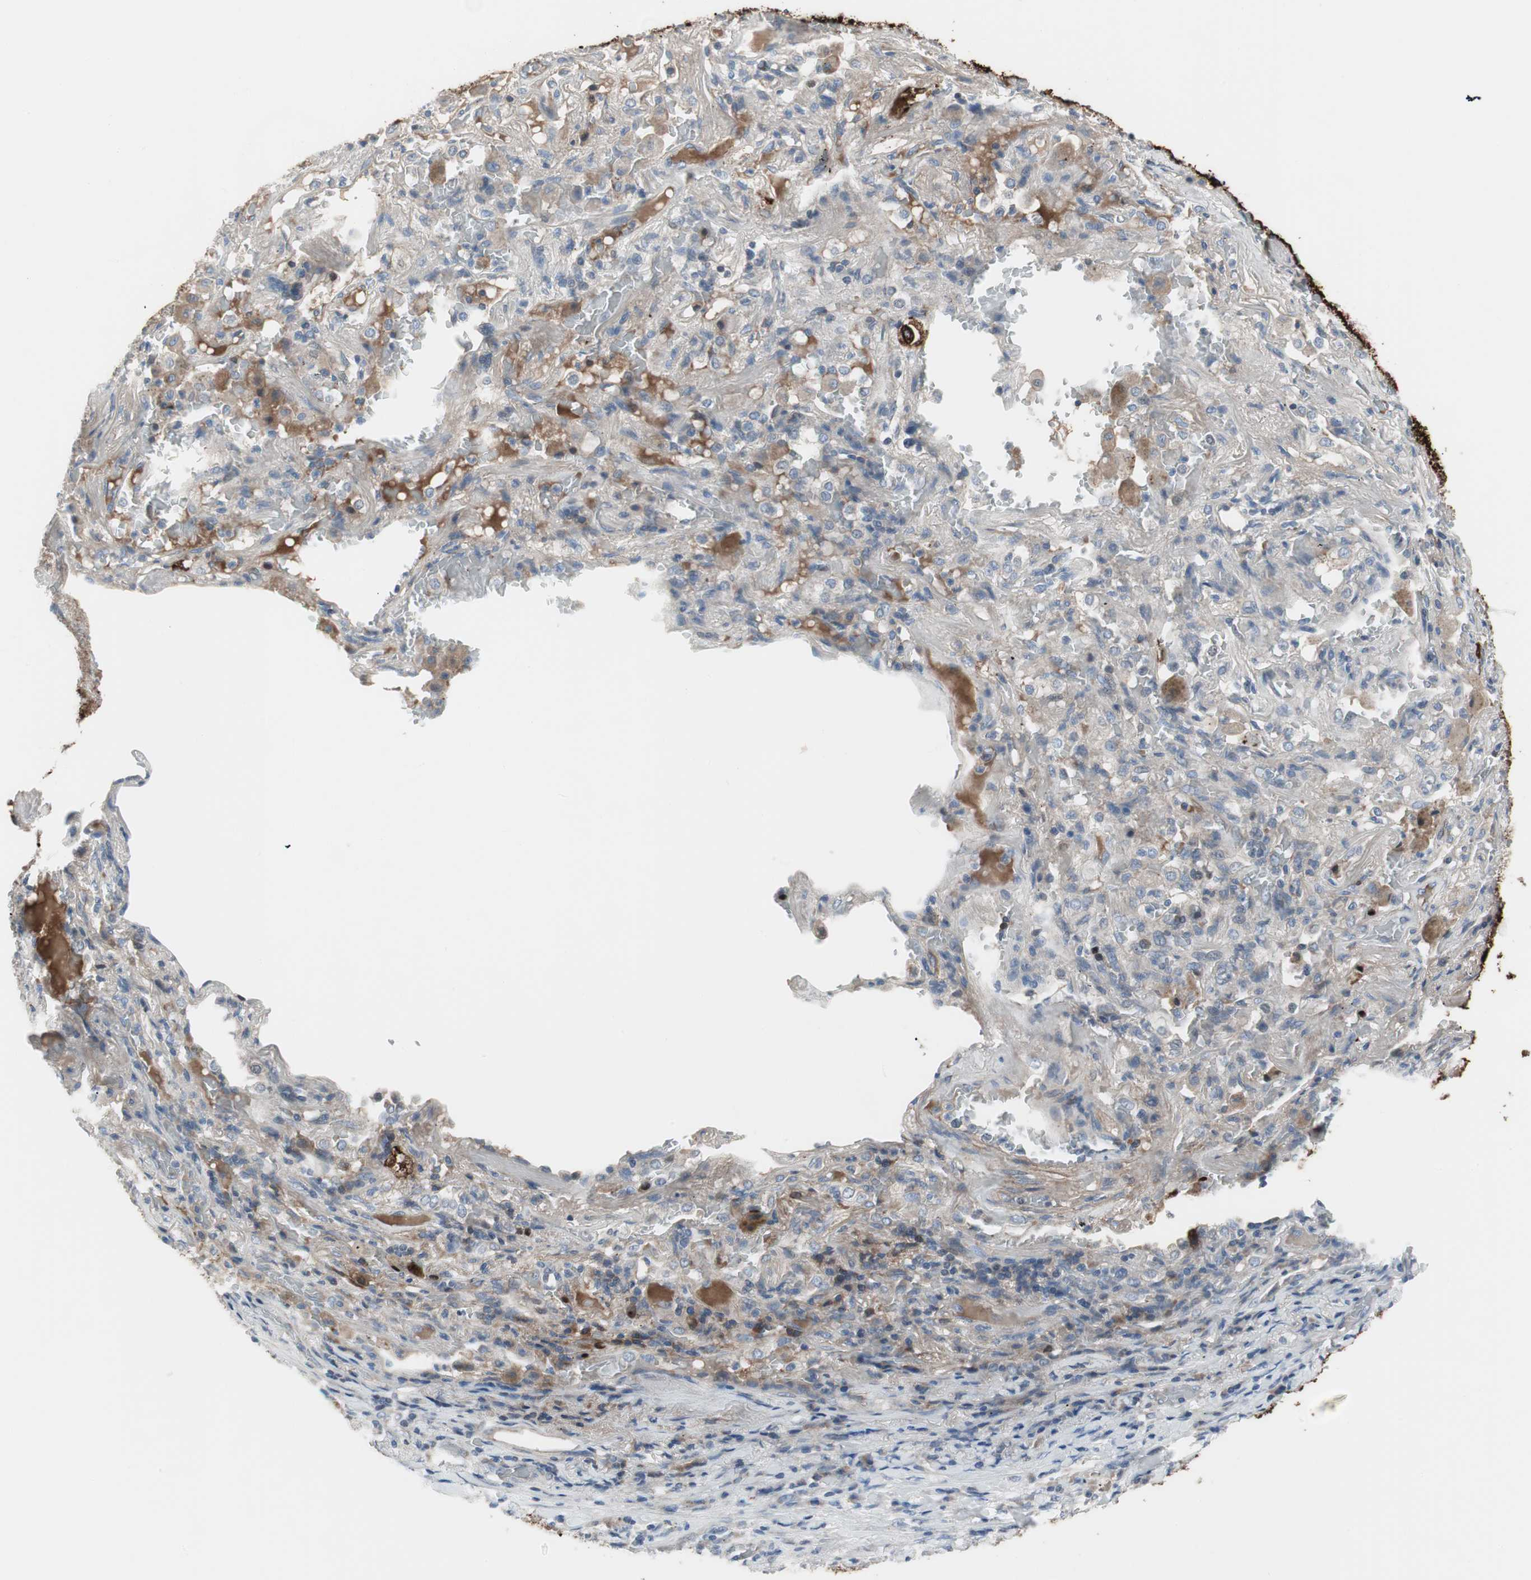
{"staining": {"intensity": "weak", "quantity": "<25%", "location": "cytoplasmic/membranous"}, "tissue": "lung cancer", "cell_type": "Tumor cells", "image_type": "cancer", "snomed": [{"axis": "morphology", "description": "Squamous cell carcinoma, NOS"}, {"axis": "topography", "description": "Lung"}], "caption": "DAB immunohistochemical staining of human lung cancer (squamous cell carcinoma) reveals no significant positivity in tumor cells.", "gene": "PIGR", "patient": {"sex": "male", "age": 57}}